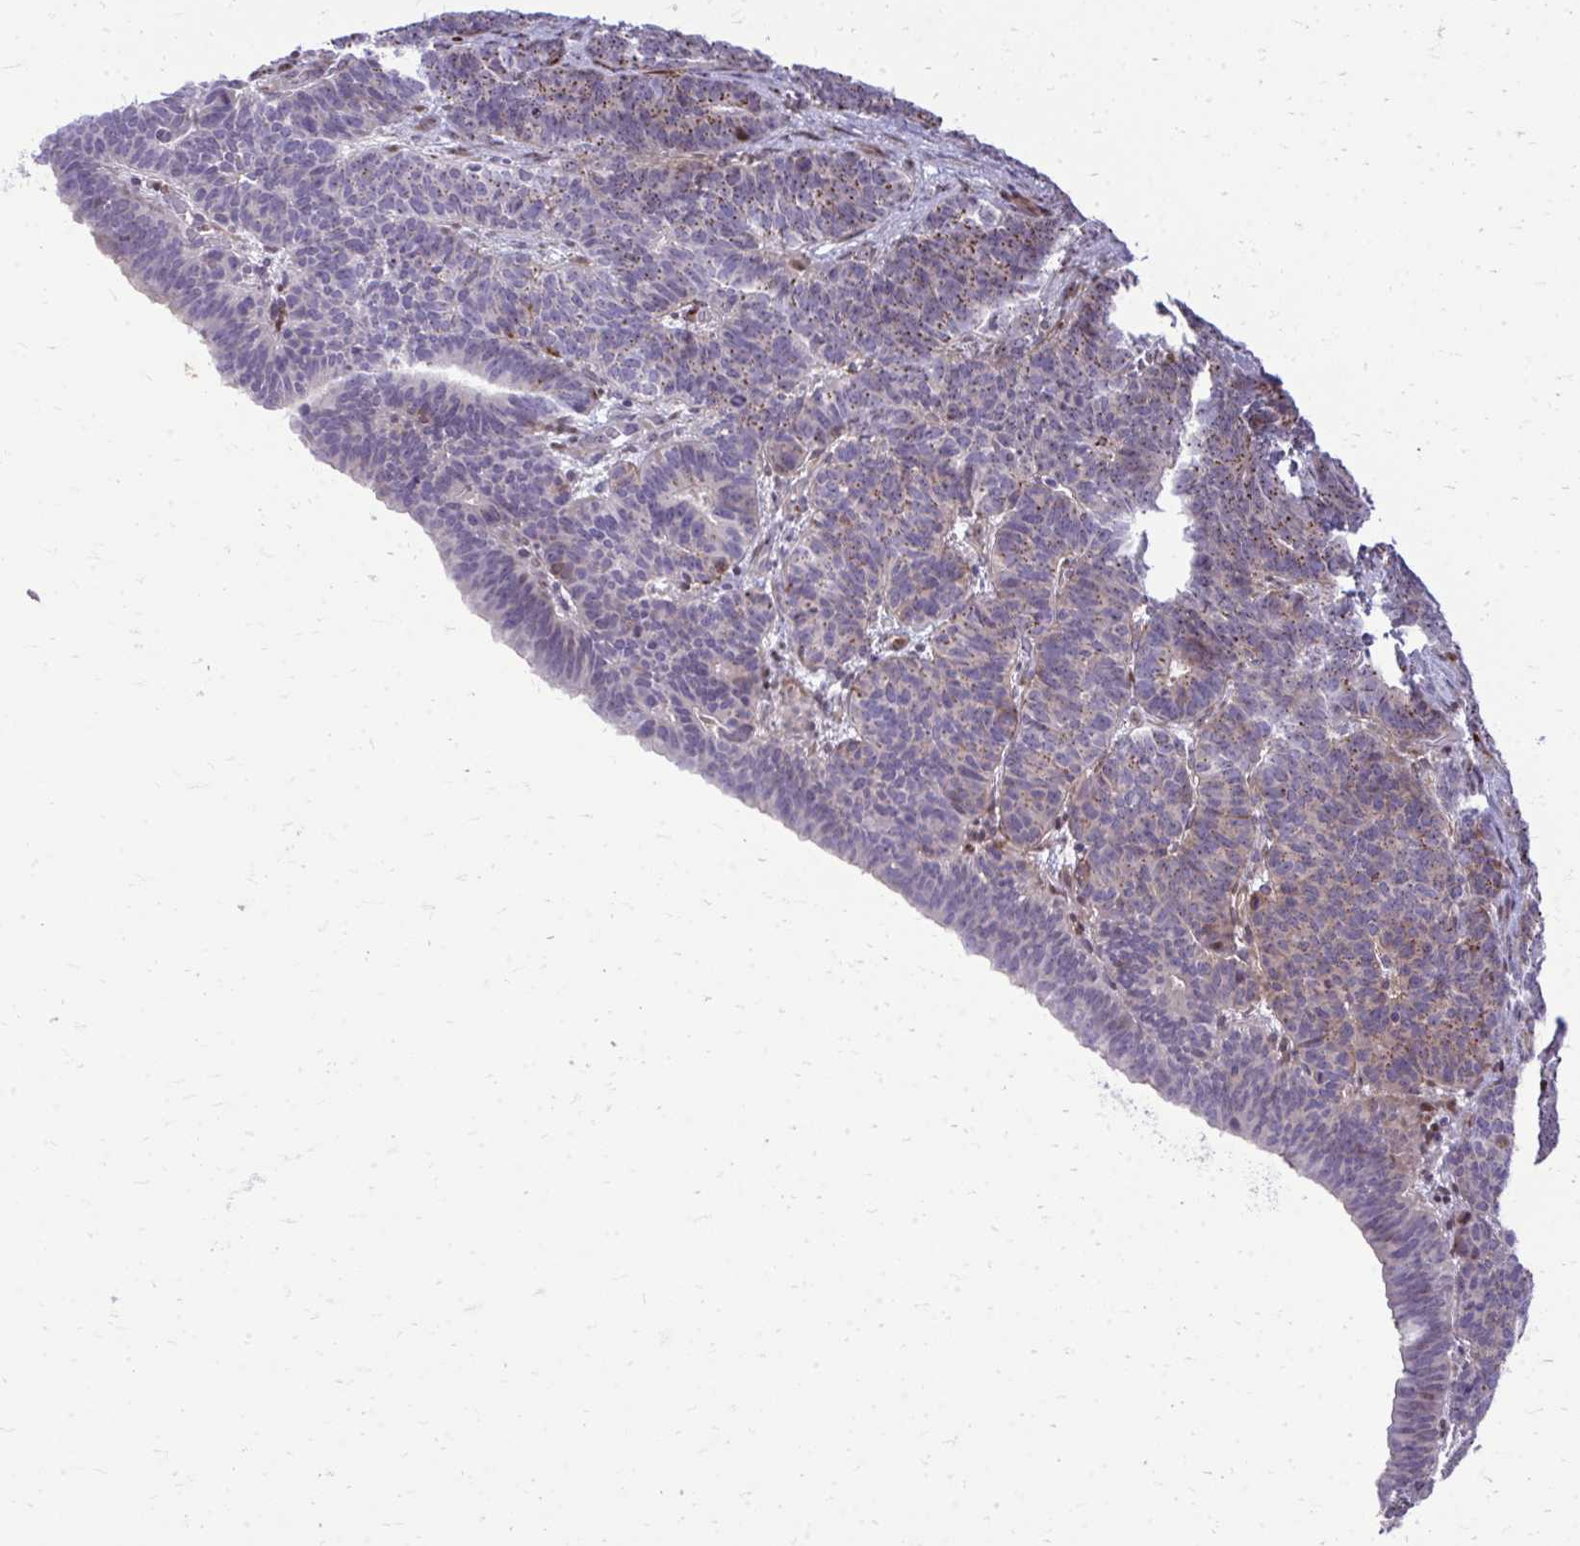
{"staining": {"intensity": "moderate", "quantity": ">75%", "location": "nuclear"}, "tissue": "endometrial cancer", "cell_type": "Tumor cells", "image_type": "cancer", "snomed": [{"axis": "morphology", "description": "Adenocarcinoma, NOS"}, {"axis": "topography", "description": "Endometrium"}], "caption": "This photomicrograph demonstrates IHC staining of adenocarcinoma (endometrial), with medium moderate nuclear positivity in about >75% of tumor cells.", "gene": "DLX4", "patient": {"sex": "female", "age": 70}}